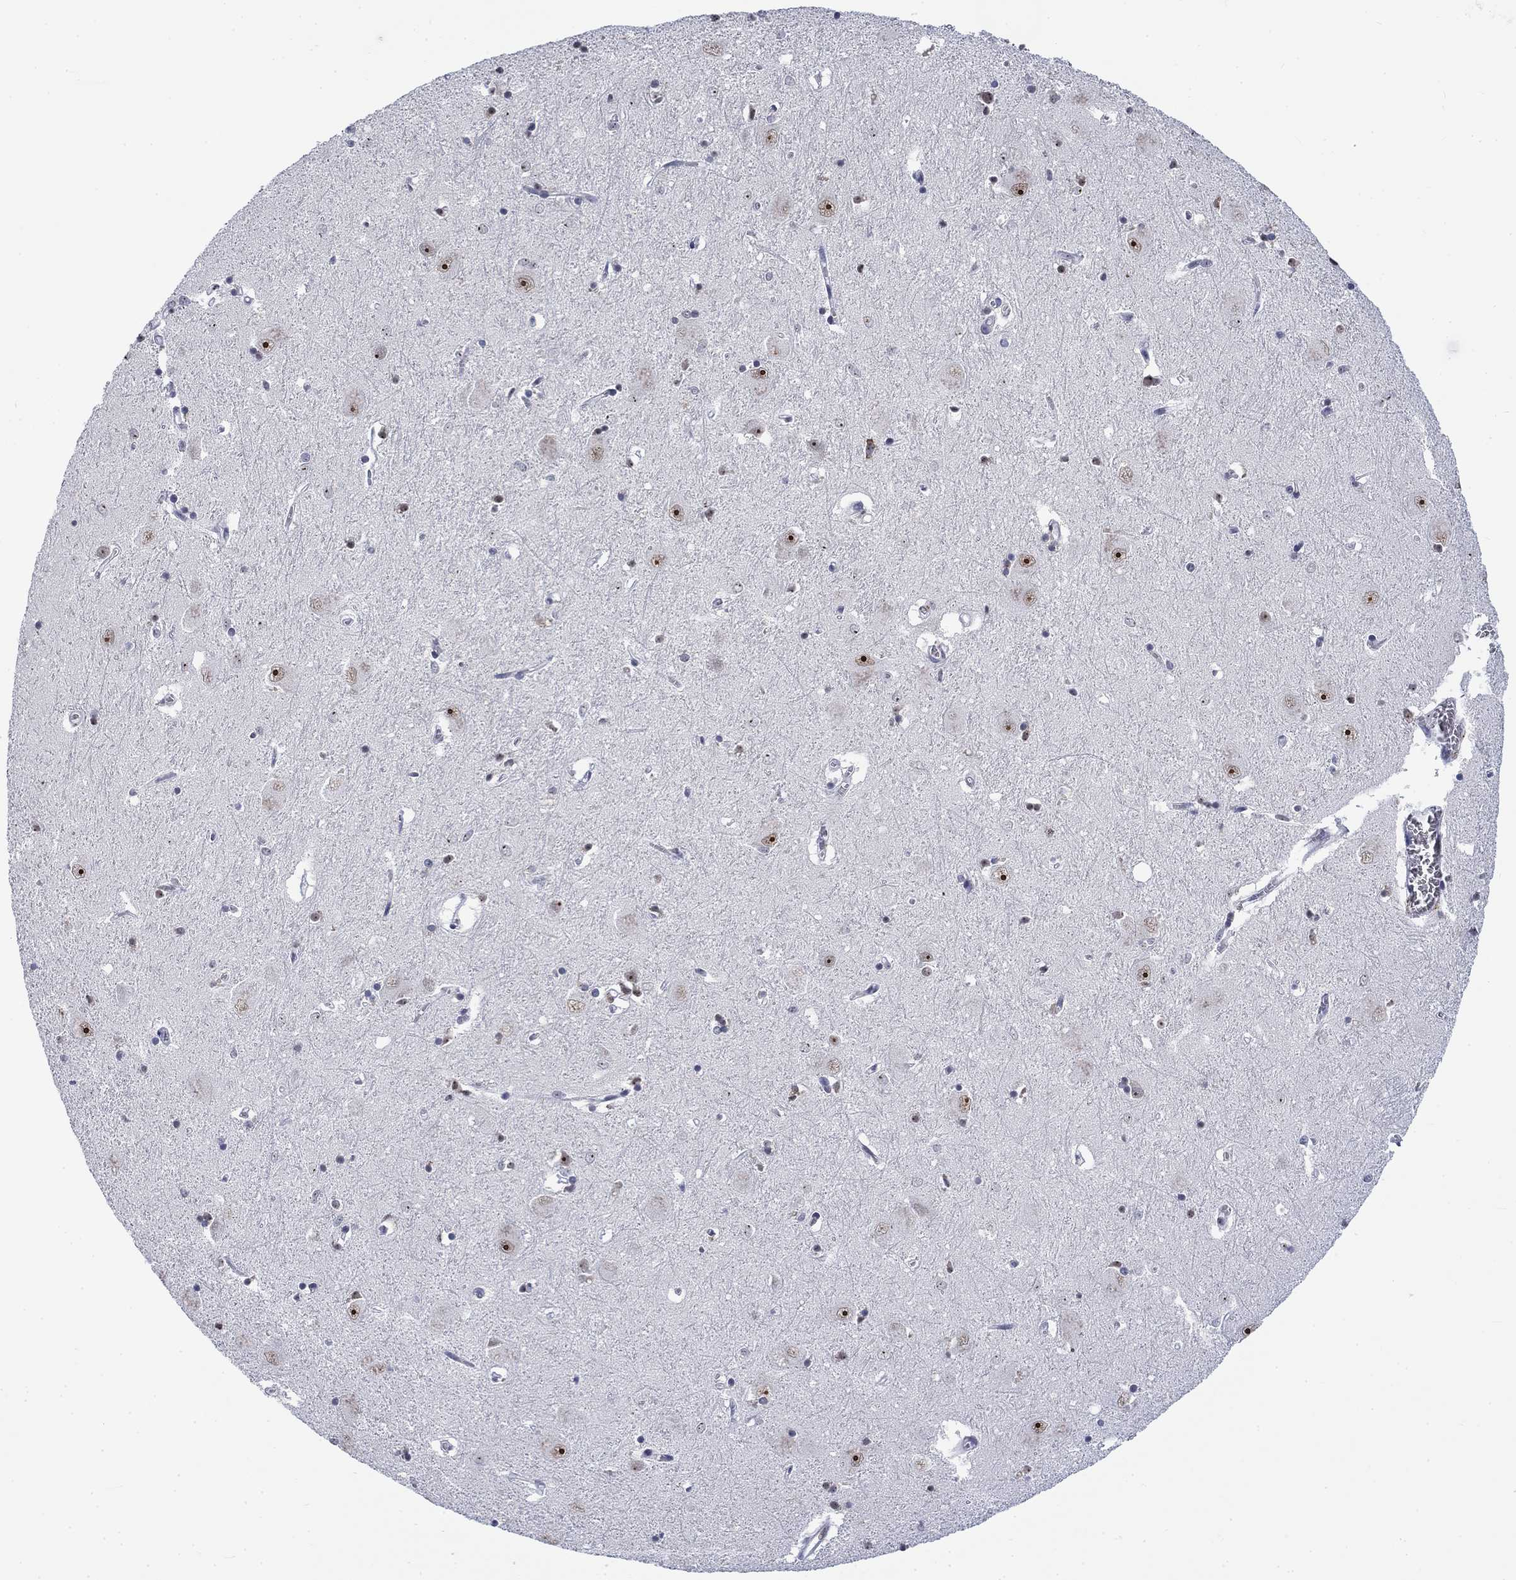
{"staining": {"intensity": "moderate", "quantity": "25%-75%", "location": "nuclear"}, "tissue": "caudate", "cell_type": "Glial cells", "image_type": "normal", "snomed": [{"axis": "morphology", "description": "Normal tissue, NOS"}, {"axis": "topography", "description": "Lateral ventricle wall"}], "caption": "Immunohistochemical staining of normal caudate displays moderate nuclear protein expression in about 25%-75% of glial cells.", "gene": "CSRNP3", "patient": {"sex": "male", "age": 54}}